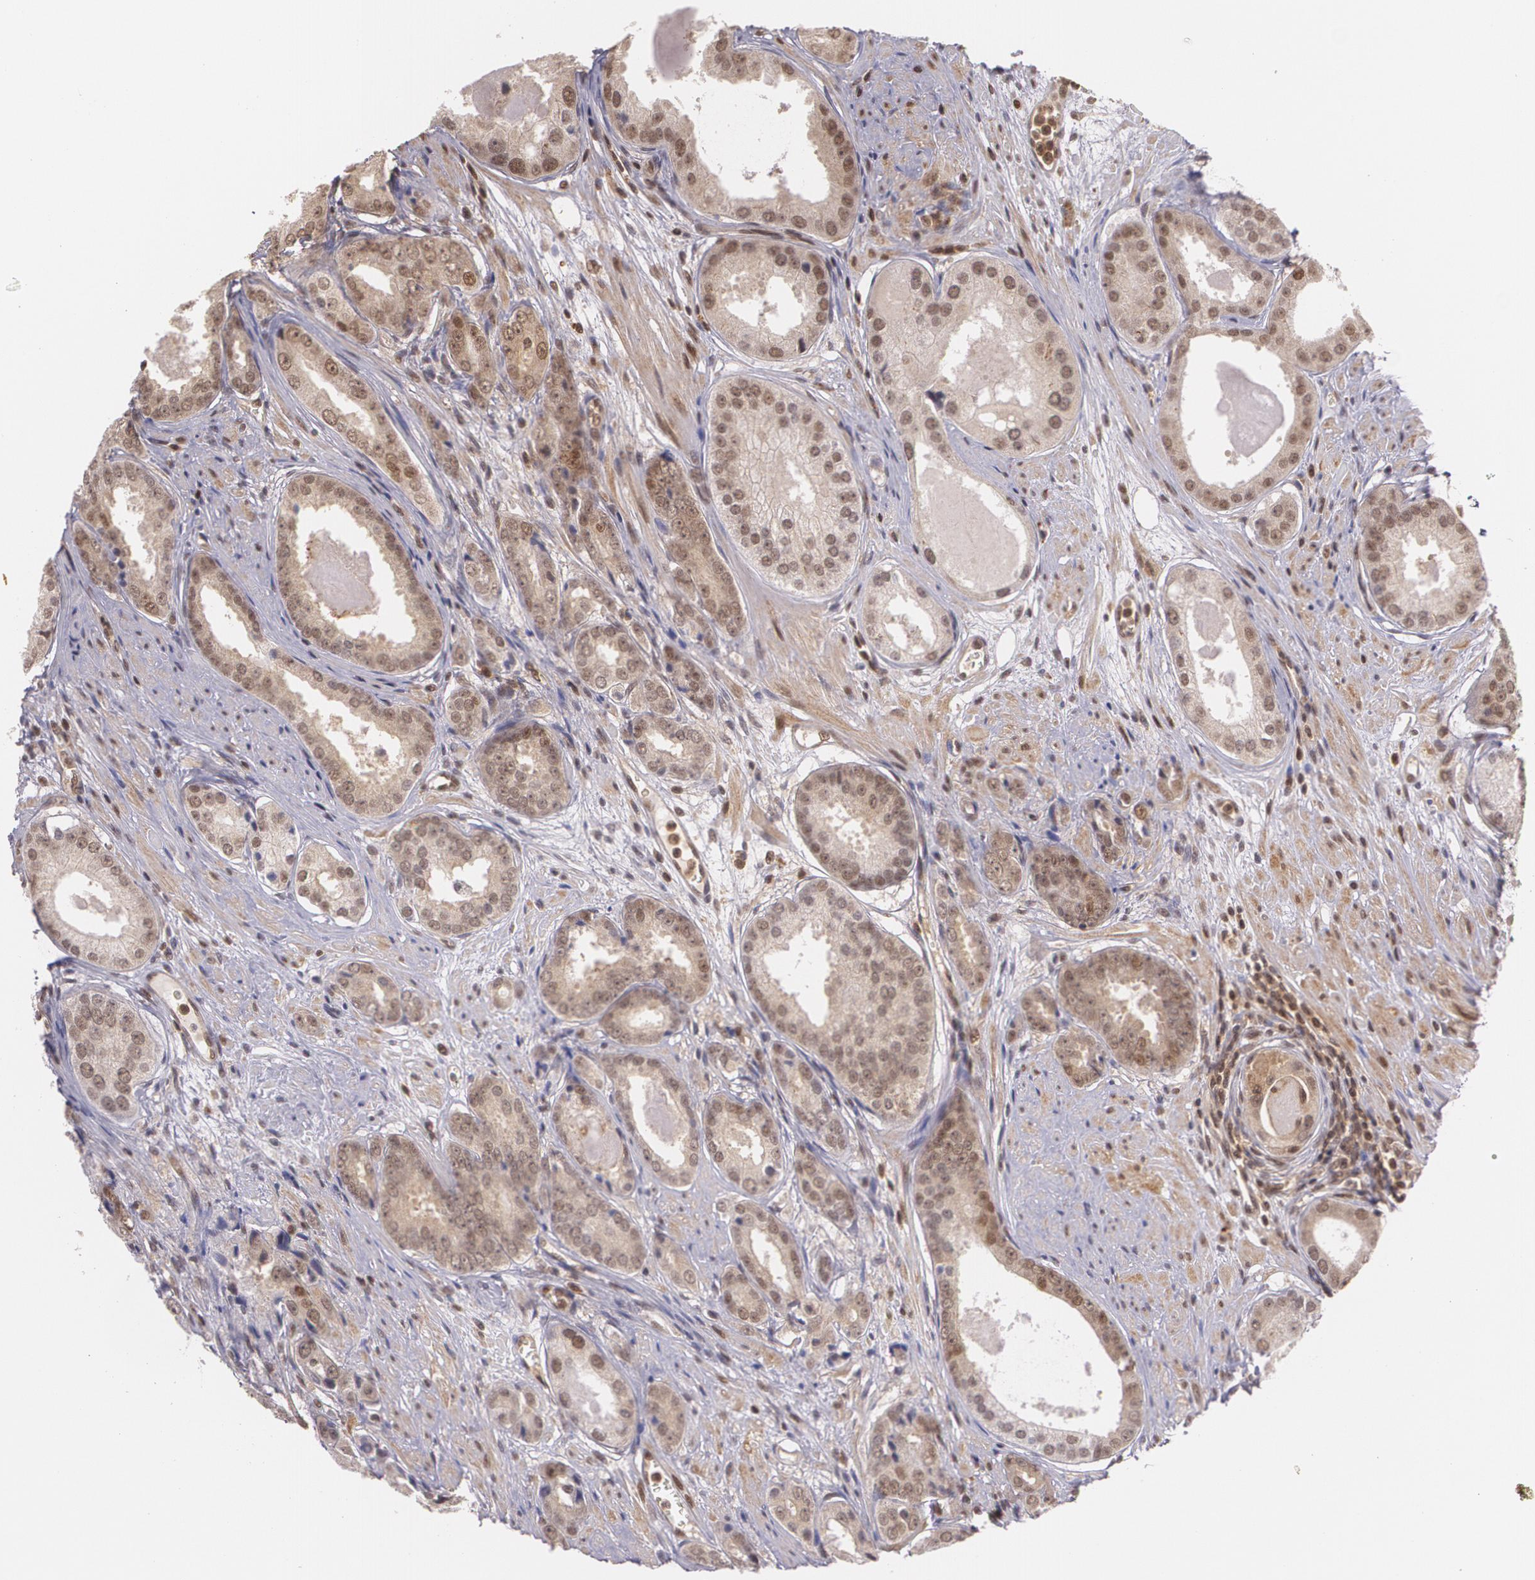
{"staining": {"intensity": "moderate", "quantity": ">75%", "location": "cytoplasmic/membranous,nuclear"}, "tissue": "prostate cancer", "cell_type": "Tumor cells", "image_type": "cancer", "snomed": [{"axis": "morphology", "description": "Adenocarcinoma, Medium grade"}, {"axis": "topography", "description": "Prostate"}], "caption": "The histopathology image shows a brown stain indicating the presence of a protein in the cytoplasmic/membranous and nuclear of tumor cells in prostate cancer (adenocarcinoma (medium-grade)).", "gene": "CUL2", "patient": {"sex": "male", "age": 53}}